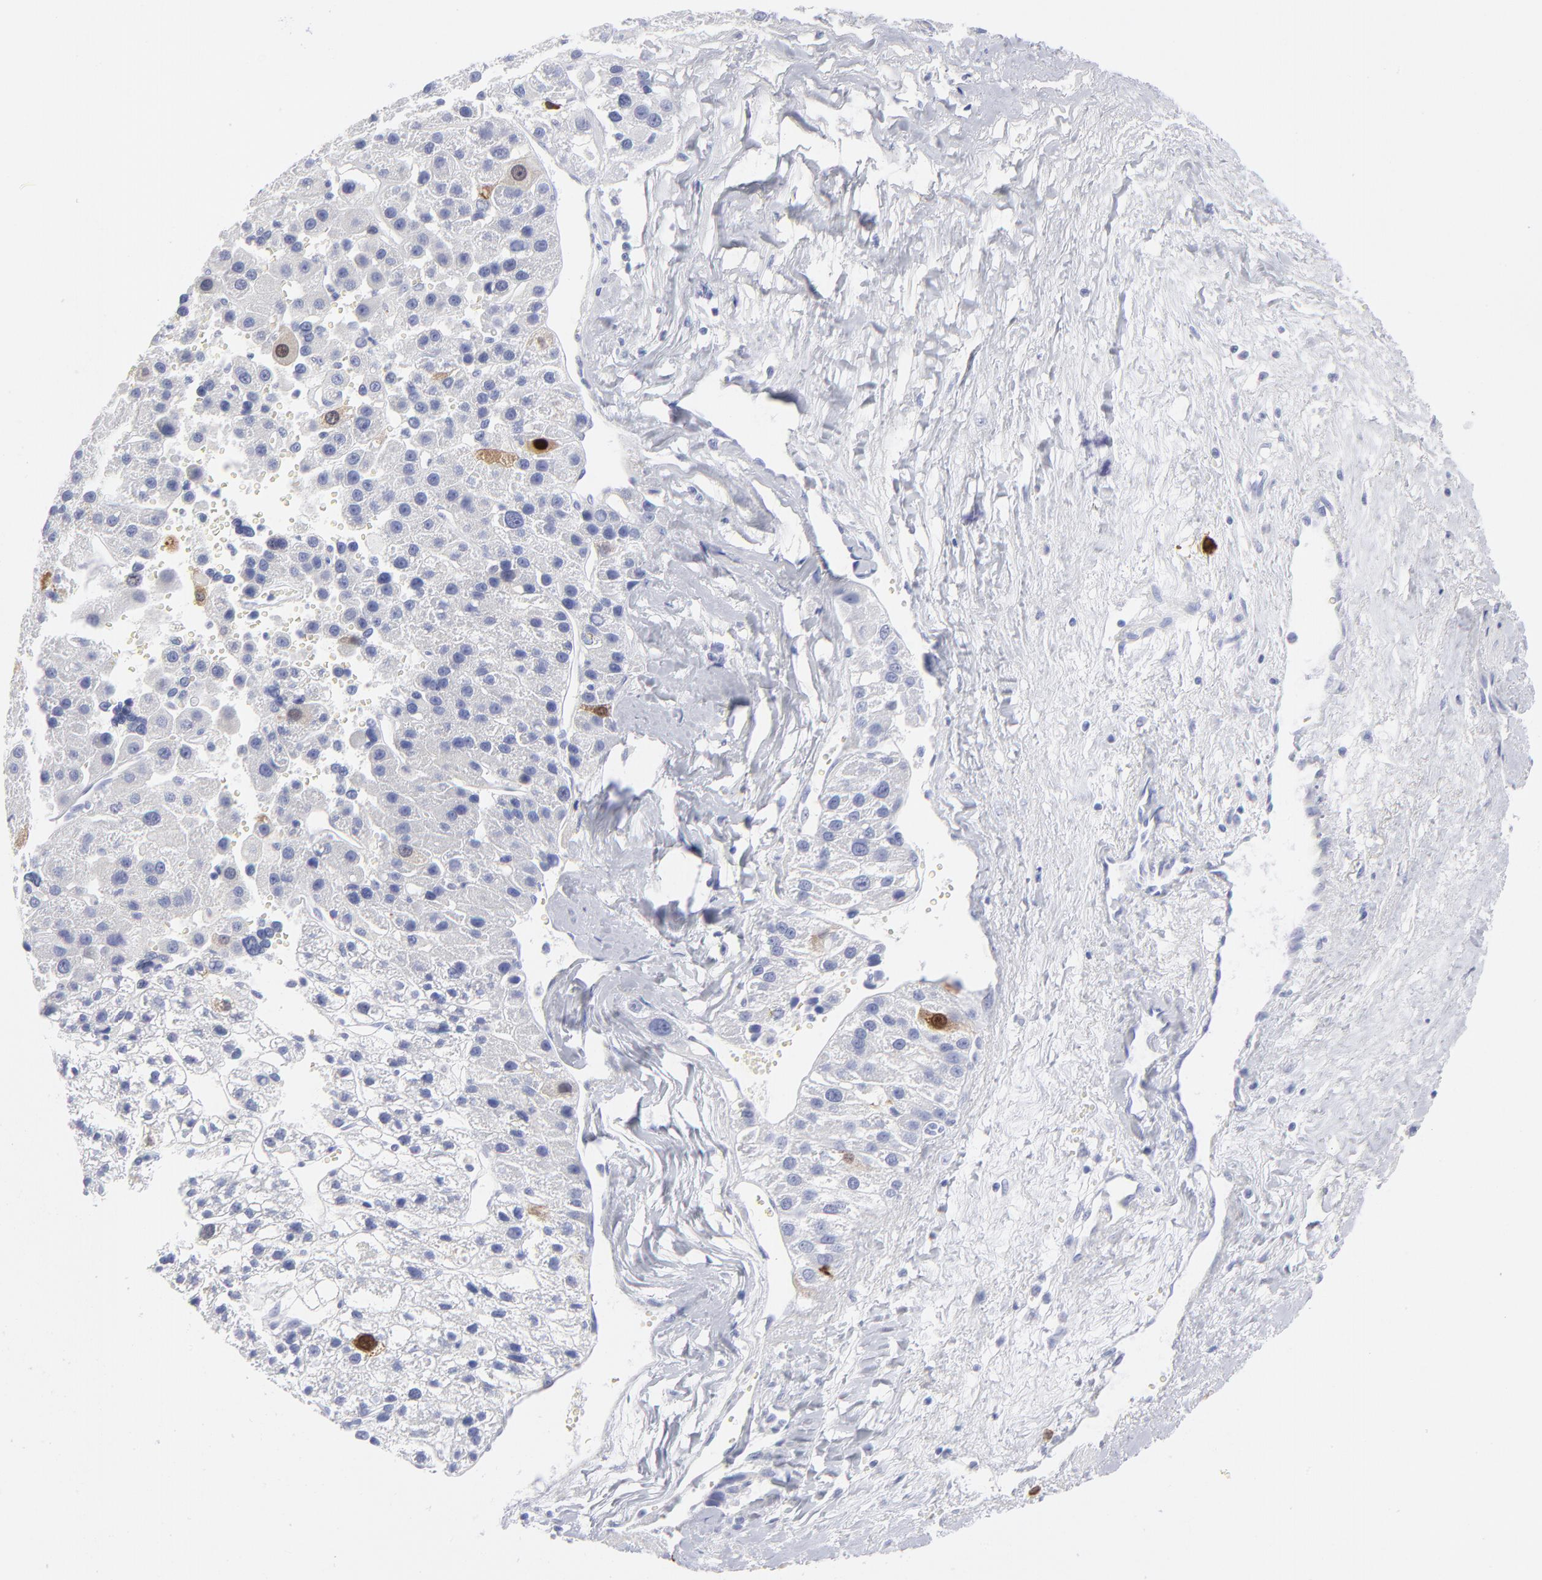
{"staining": {"intensity": "strong", "quantity": "<25%", "location": "cytoplasmic/membranous"}, "tissue": "liver cancer", "cell_type": "Tumor cells", "image_type": "cancer", "snomed": [{"axis": "morphology", "description": "Carcinoma, Hepatocellular, NOS"}, {"axis": "topography", "description": "Liver"}], "caption": "This is a histology image of IHC staining of liver hepatocellular carcinoma, which shows strong staining in the cytoplasmic/membranous of tumor cells.", "gene": "CCNB1", "patient": {"sex": "female", "age": 85}}